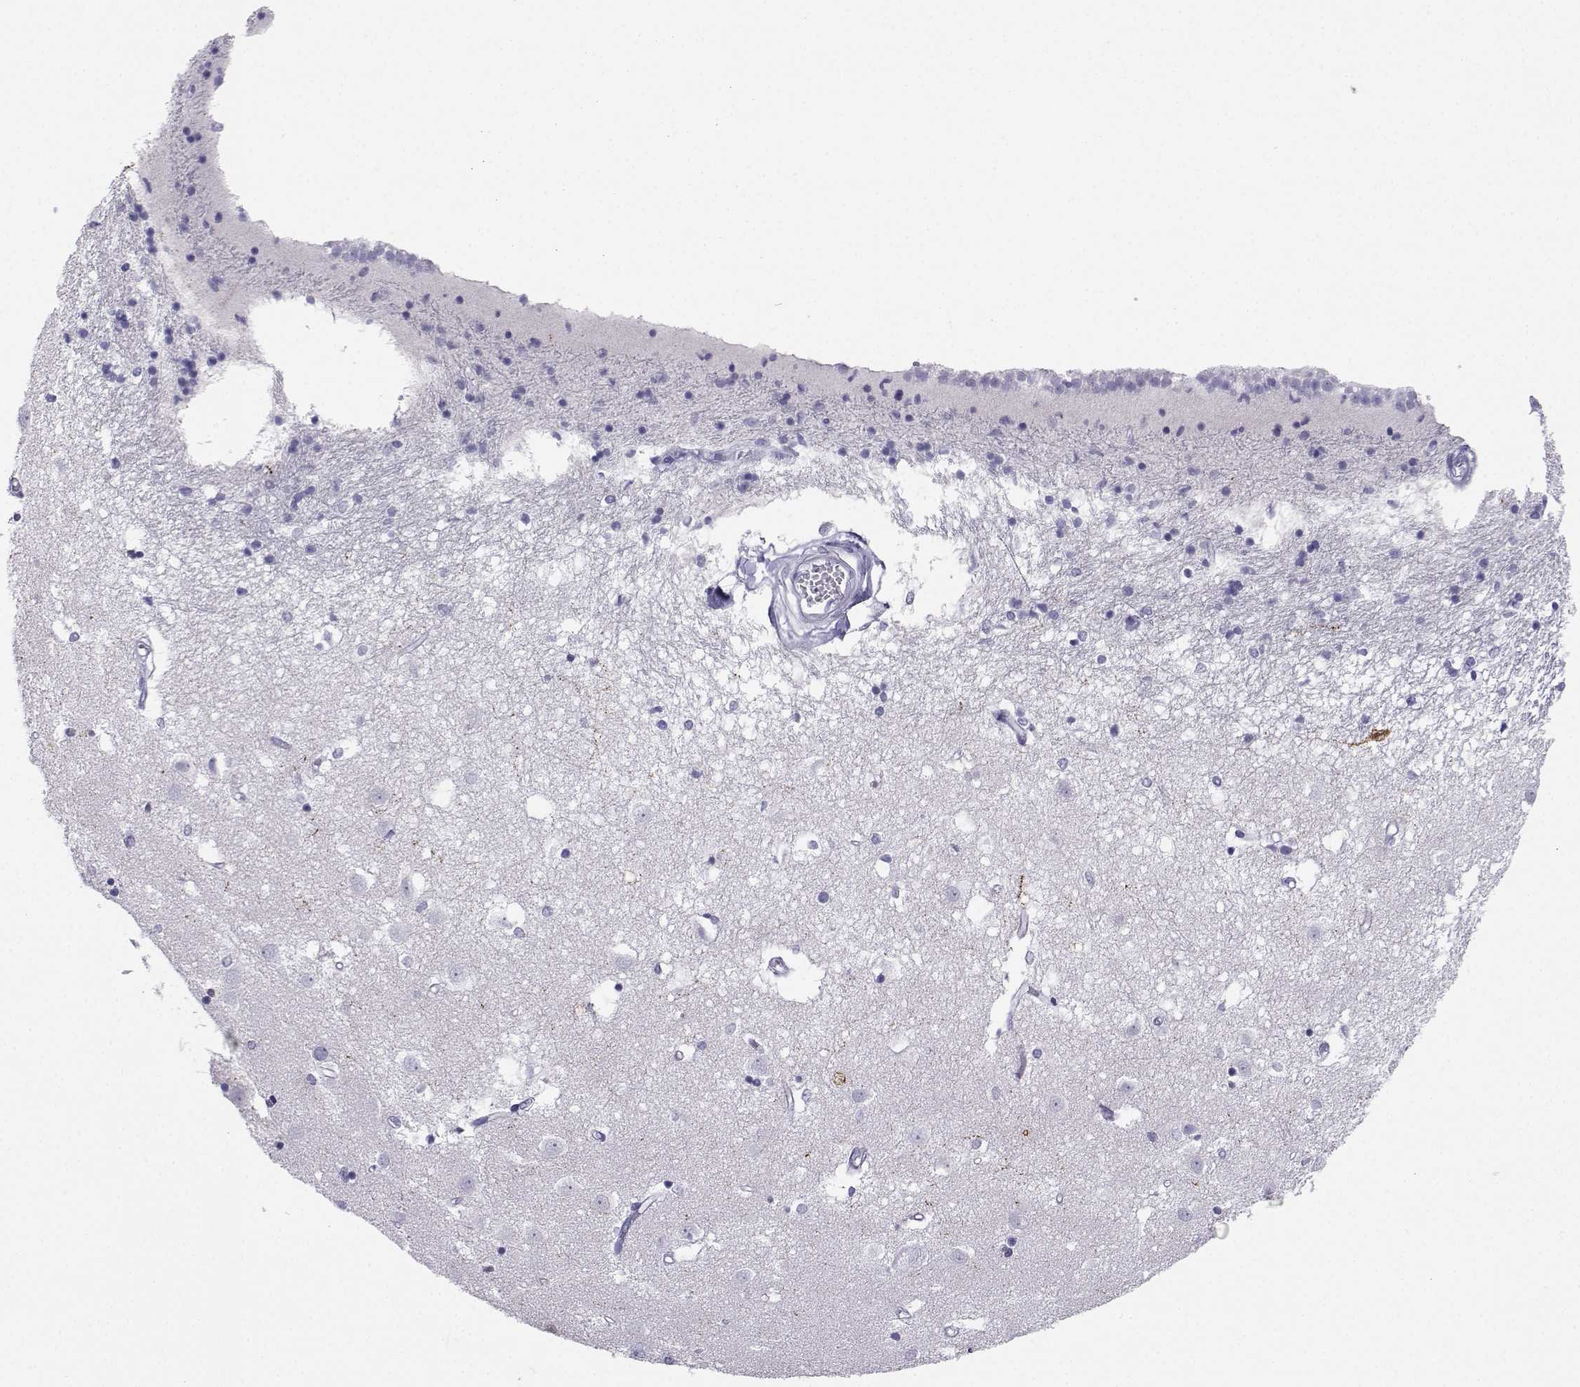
{"staining": {"intensity": "negative", "quantity": "none", "location": "none"}, "tissue": "caudate", "cell_type": "Glial cells", "image_type": "normal", "snomed": [{"axis": "morphology", "description": "Normal tissue, NOS"}, {"axis": "topography", "description": "Lateral ventricle wall"}], "caption": "Glial cells show no significant protein expression in normal caudate.", "gene": "SST", "patient": {"sex": "male", "age": 54}}